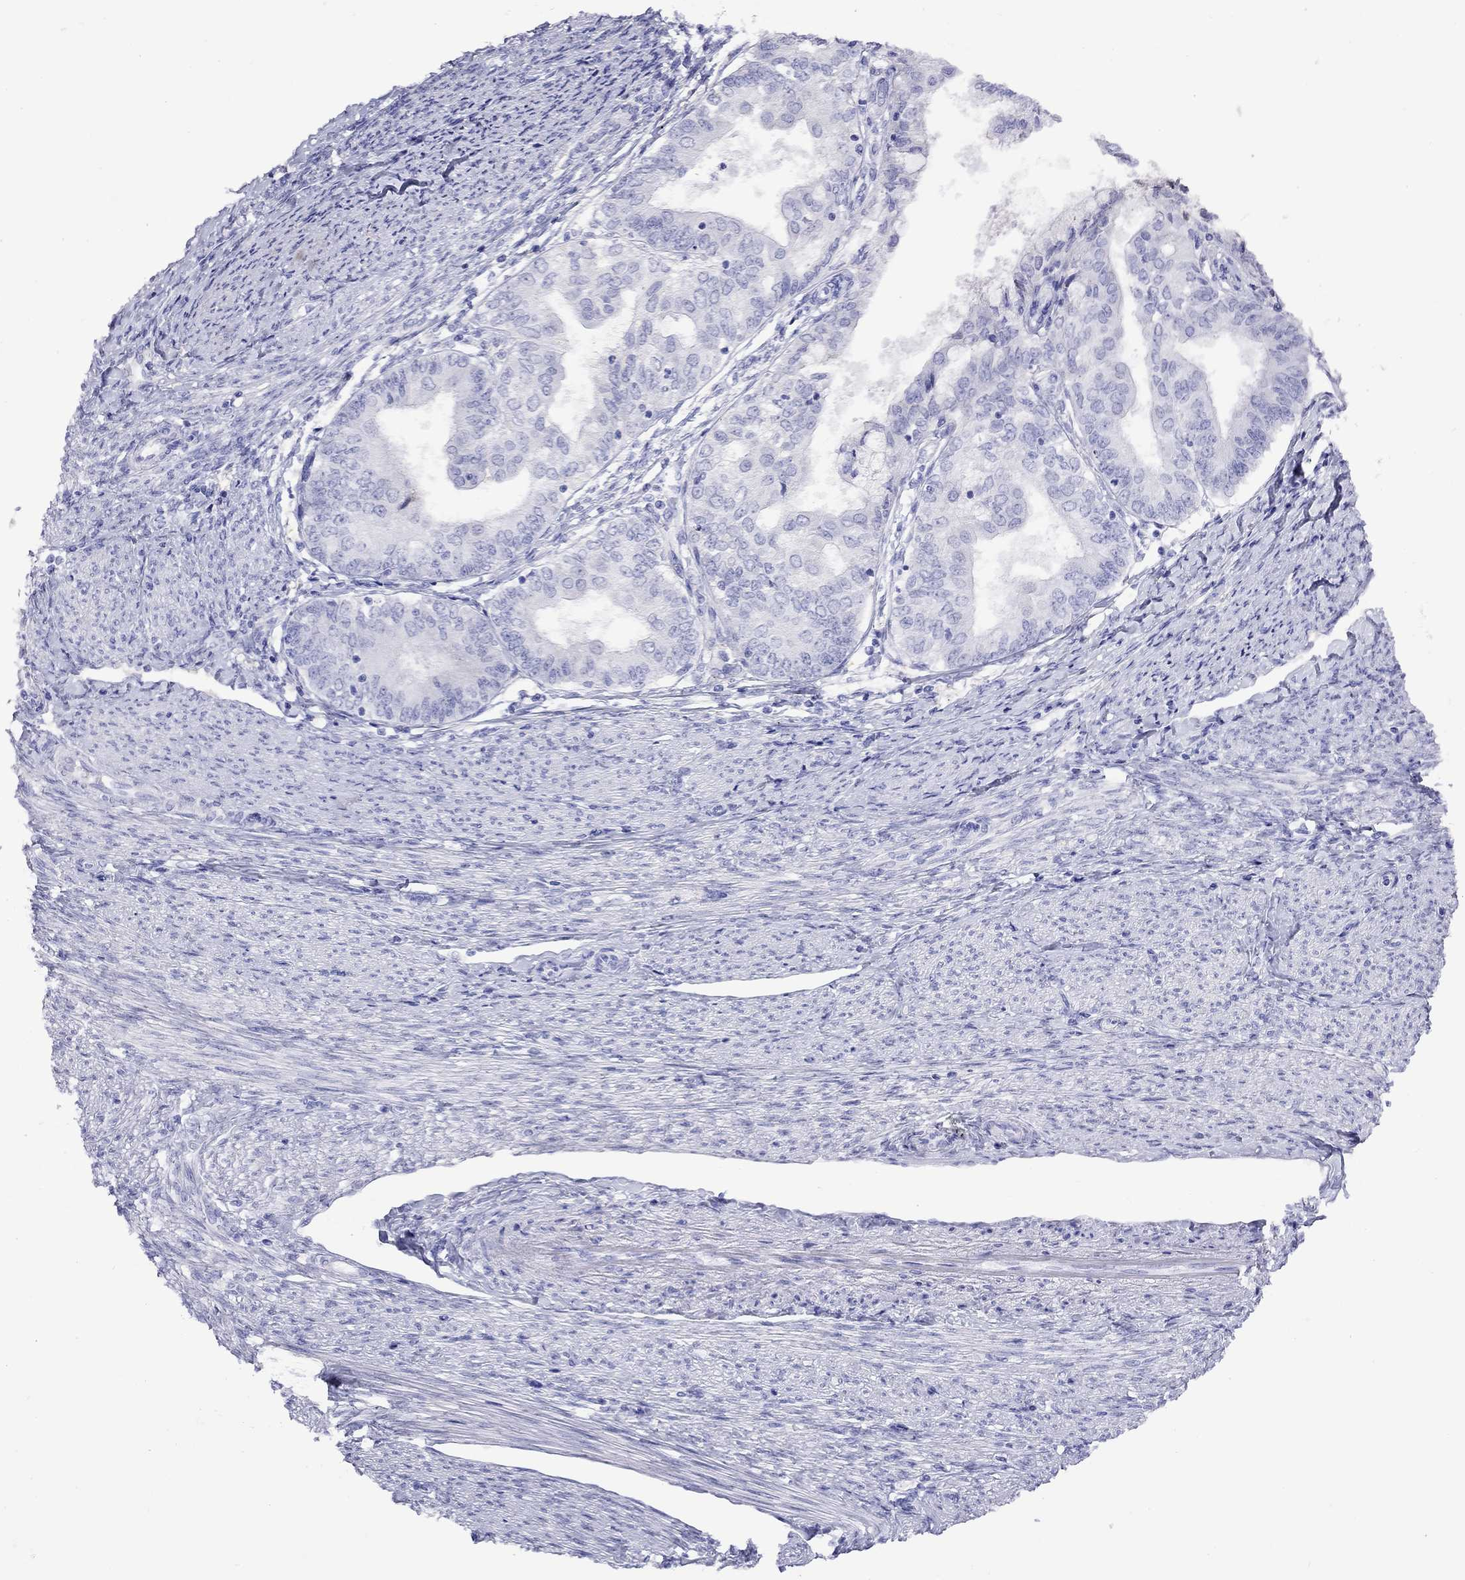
{"staining": {"intensity": "negative", "quantity": "none", "location": "none"}, "tissue": "endometrial cancer", "cell_type": "Tumor cells", "image_type": "cancer", "snomed": [{"axis": "morphology", "description": "Adenocarcinoma, NOS"}, {"axis": "topography", "description": "Endometrium"}], "caption": "Immunohistochemical staining of endometrial cancer exhibits no significant expression in tumor cells.", "gene": "SLC30A8", "patient": {"sex": "female", "age": 68}}